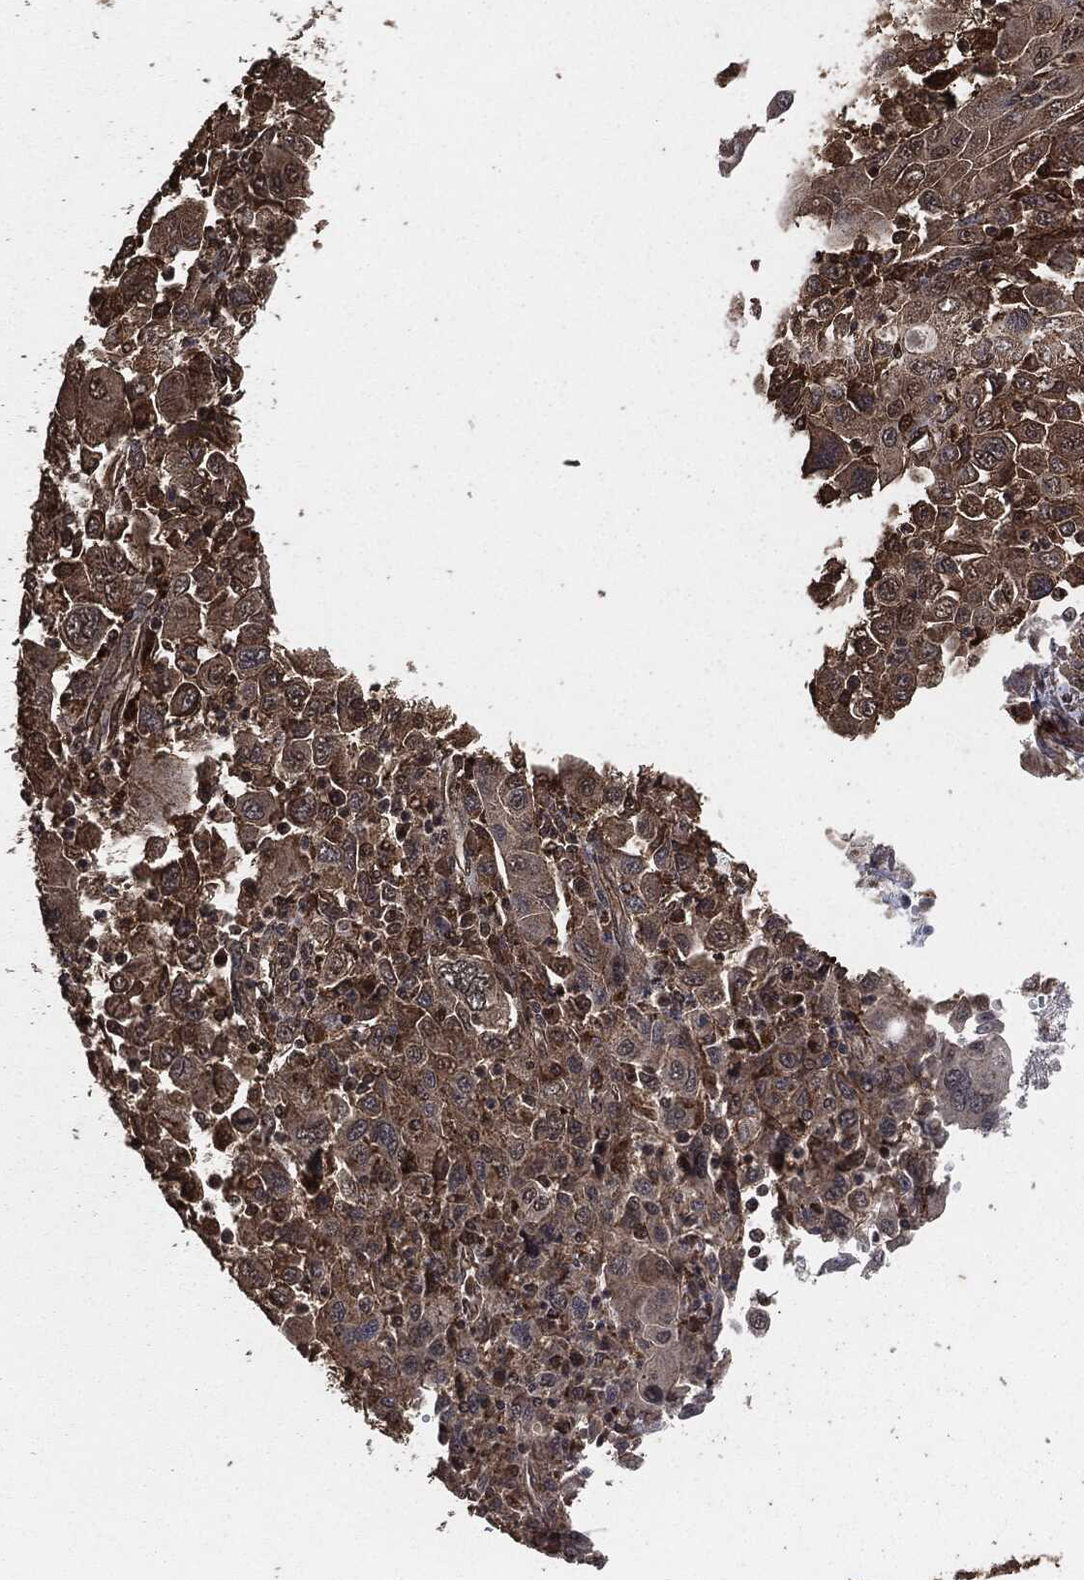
{"staining": {"intensity": "moderate", "quantity": "<25%", "location": "cytoplasmic/membranous"}, "tissue": "stomach cancer", "cell_type": "Tumor cells", "image_type": "cancer", "snomed": [{"axis": "morphology", "description": "Adenocarcinoma, NOS"}, {"axis": "topography", "description": "Stomach"}], "caption": "DAB (3,3'-diaminobenzidine) immunohistochemical staining of human adenocarcinoma (stomach) demonstrates moderate cytoplasmic/membranous protein staining in approximately <25% of tumor cells. The staining is performed using DAB brown chromogen to label protein expression. The nuclei are counter-stained blue using hematoxylin.", "gene": "EGFR", "patient": {"sex": "male", "age": 56}}